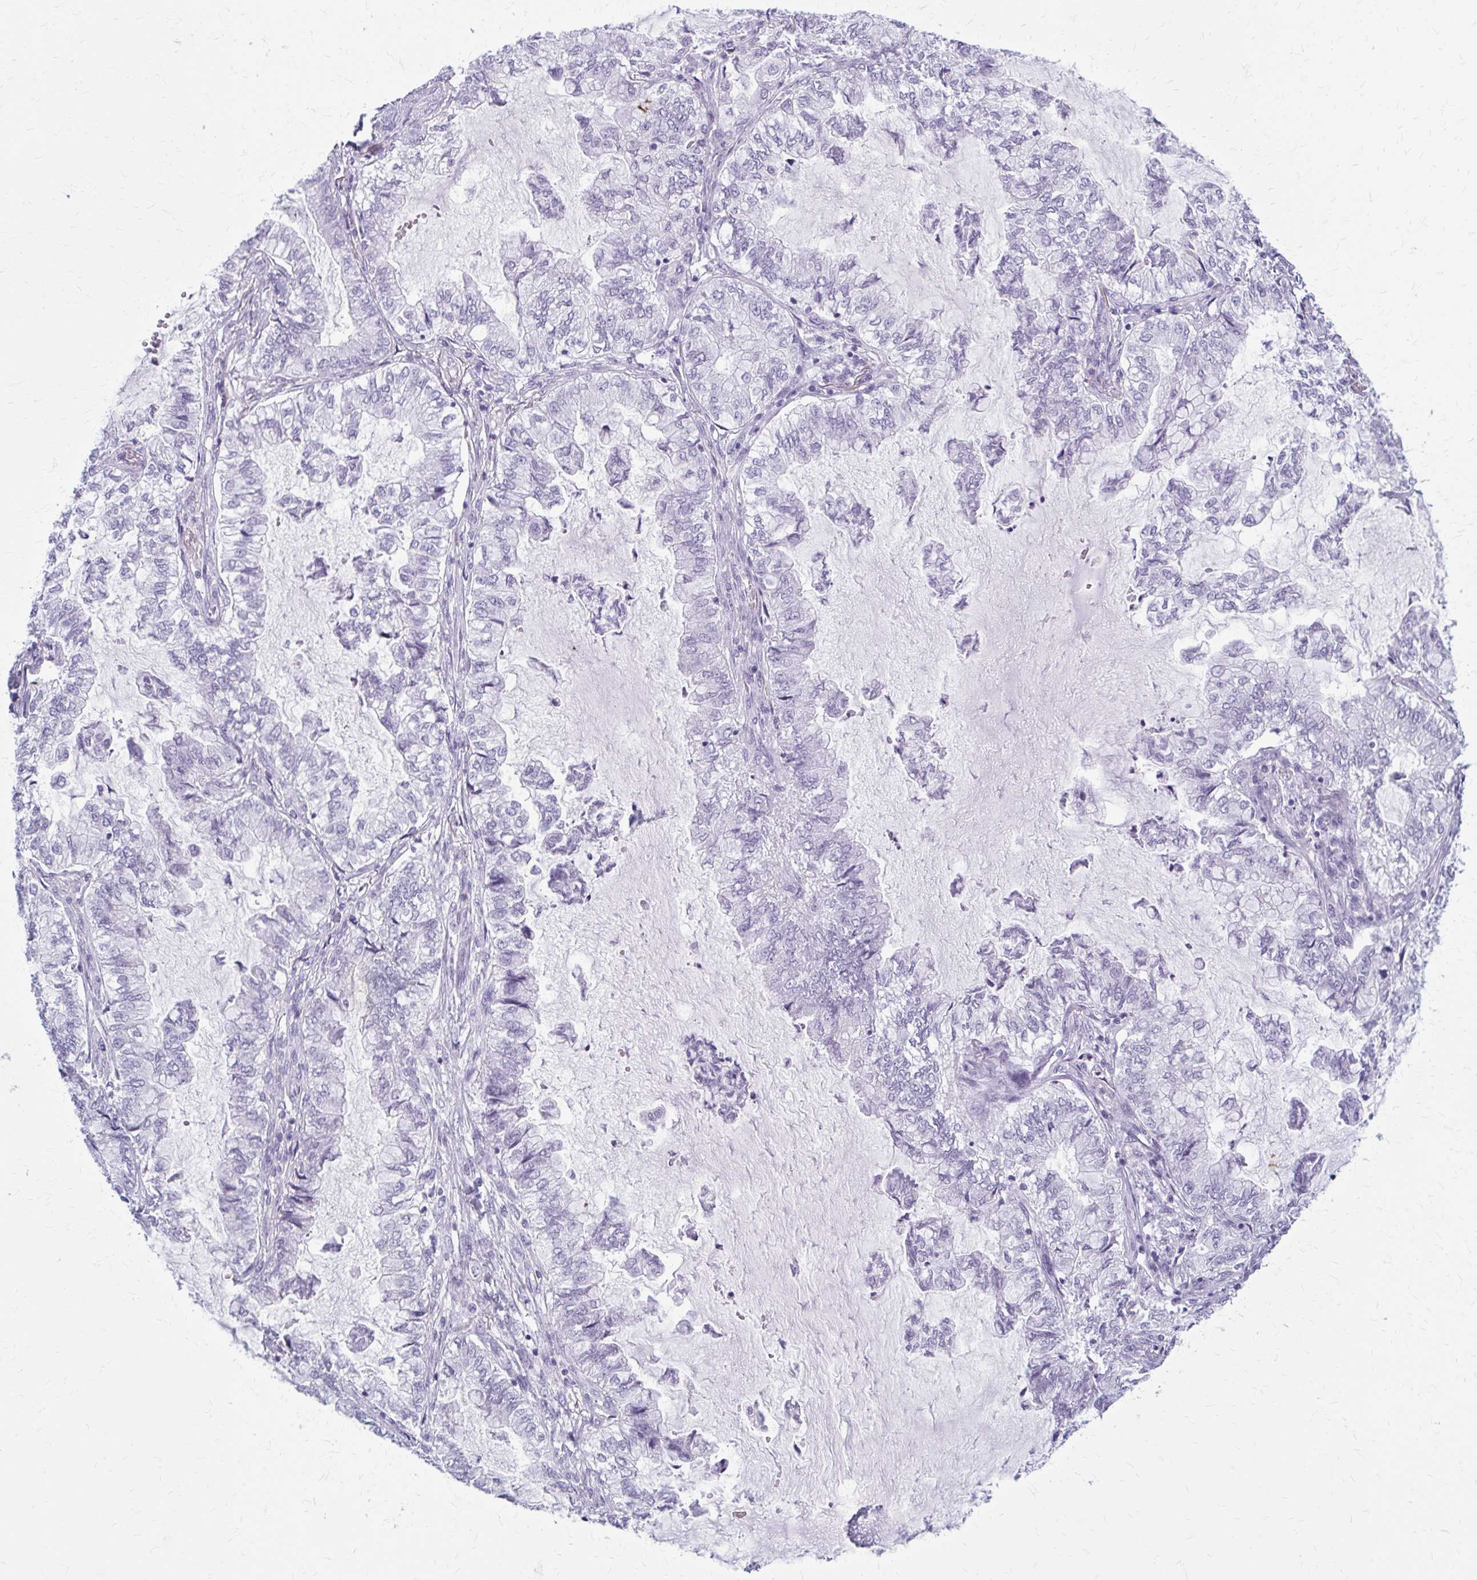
{"staining": {"intensity": "negative", "quantity": "none", "location": "none"}, "tissue": "lung cancer", "cell_type": "Tumor cells", "image_type": "cancer", "snomed": [{"axis": "morphology", "description": "Adenocarcinoma, NOS"}, {"axis": "topography", "description": "Lymph node"}, {"axis": "topography", "description": "Lung"}], "caption": "There is no significant expression in tumor cells of lung adenocarcinoma.", "gene": "ZDHHC7", "patient": {"sex": "male", "age": 66}}